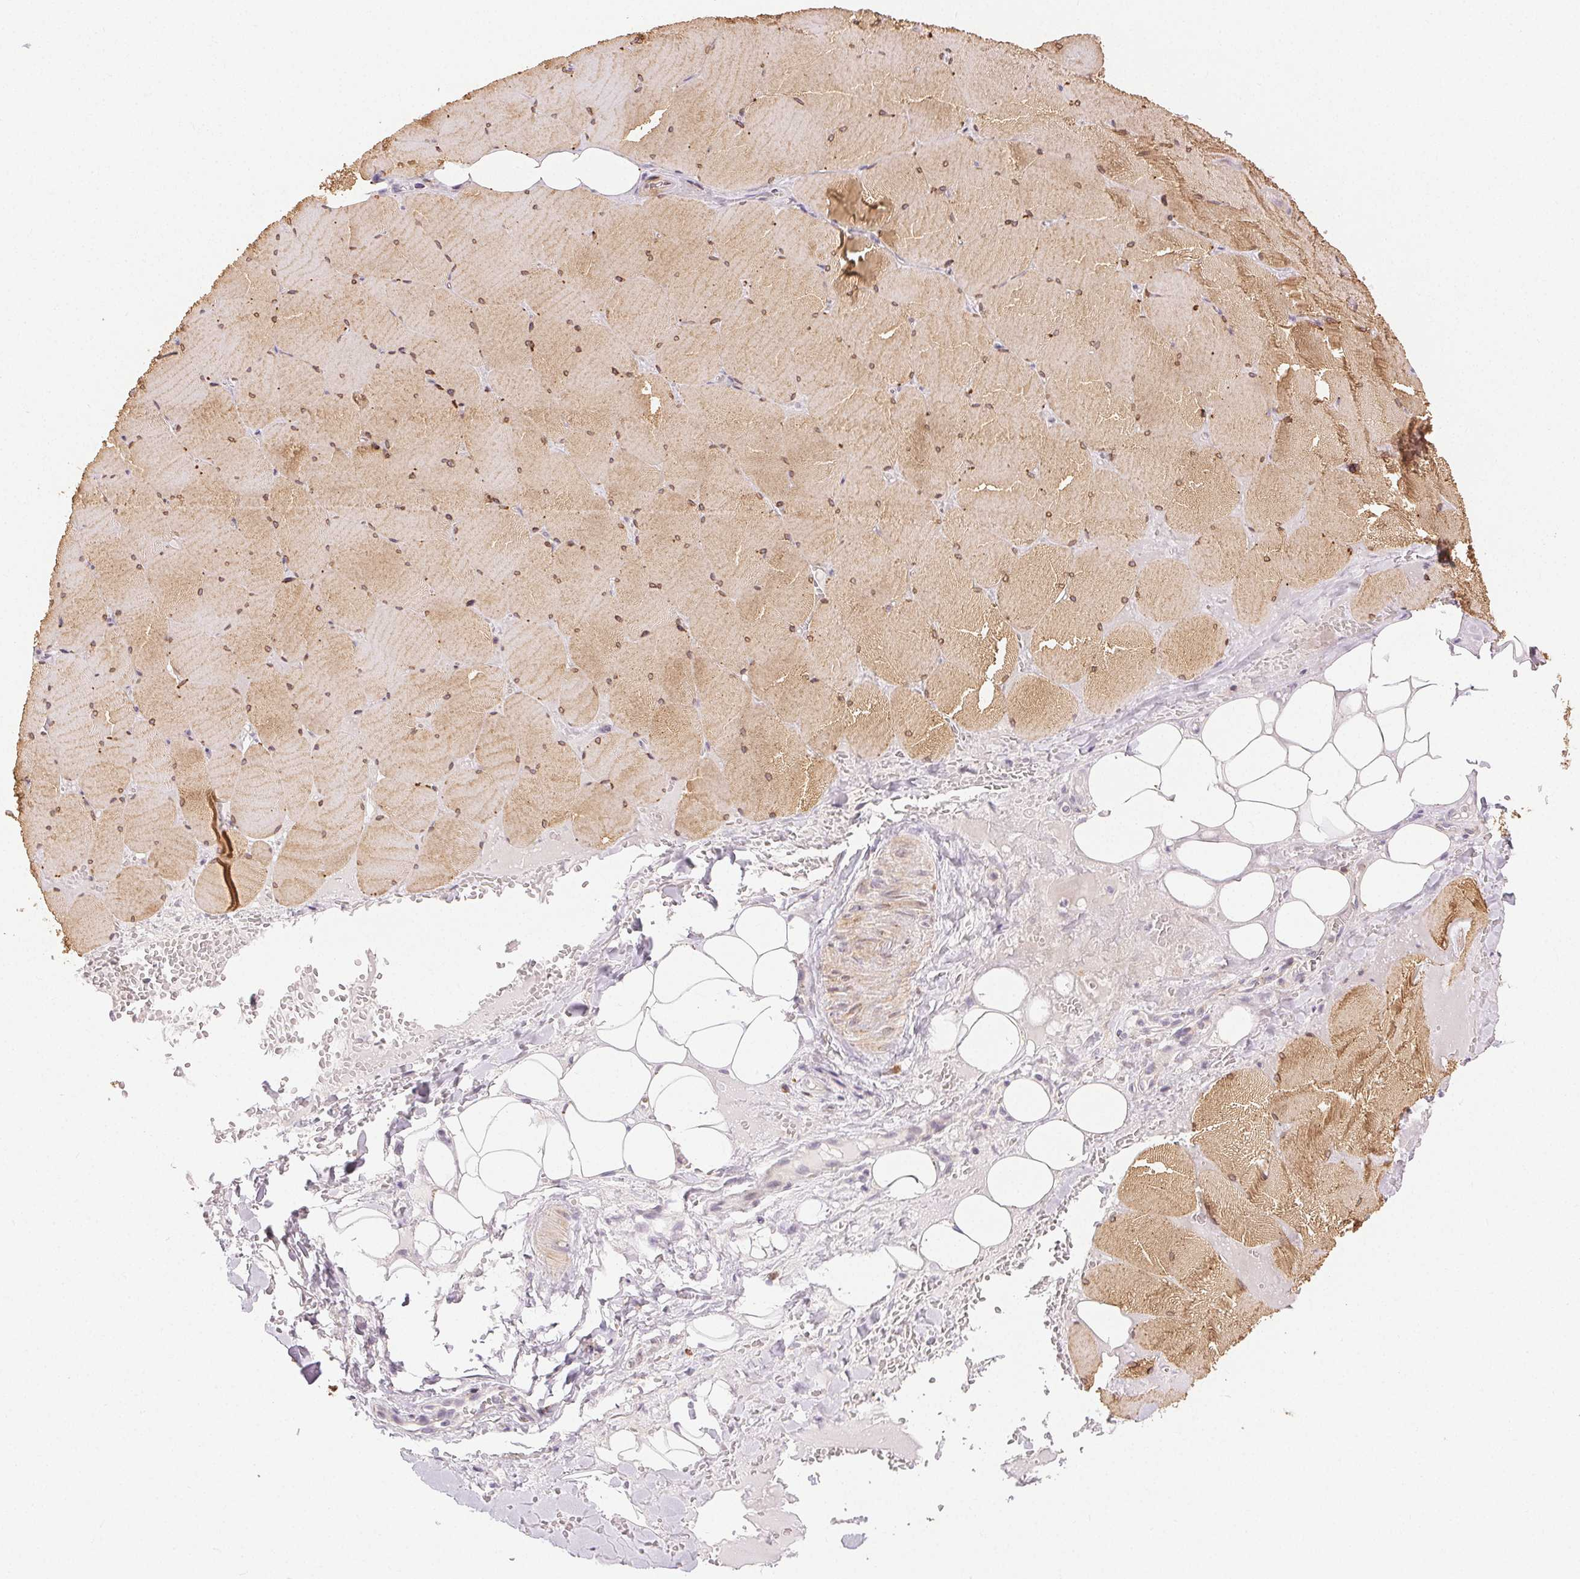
{"staining": {"intensity": "moderate", "quantity": ">75%", "location": "cytoplasmic/membranous,nuclear"}, "tissue": "skeletal muscle", "cell_type": "Myocytes", "image_type": "normal", "snomed": [{"axis": "morphology", "description": "Normal tissue, NOS"}, {"axis": "topography", "description": "Skeletal muscle"}, {"axis": "topography", "description": "Head-Neck"}], "caption": "A medium amount of moderate cytoplasmic/membranous,nuclear positivity is appreciated in approximately >75% of myocytes in normal skeletal muscle.", "gene": "RPGRIP1", "patient": {"sex": "male", "age": 66}}